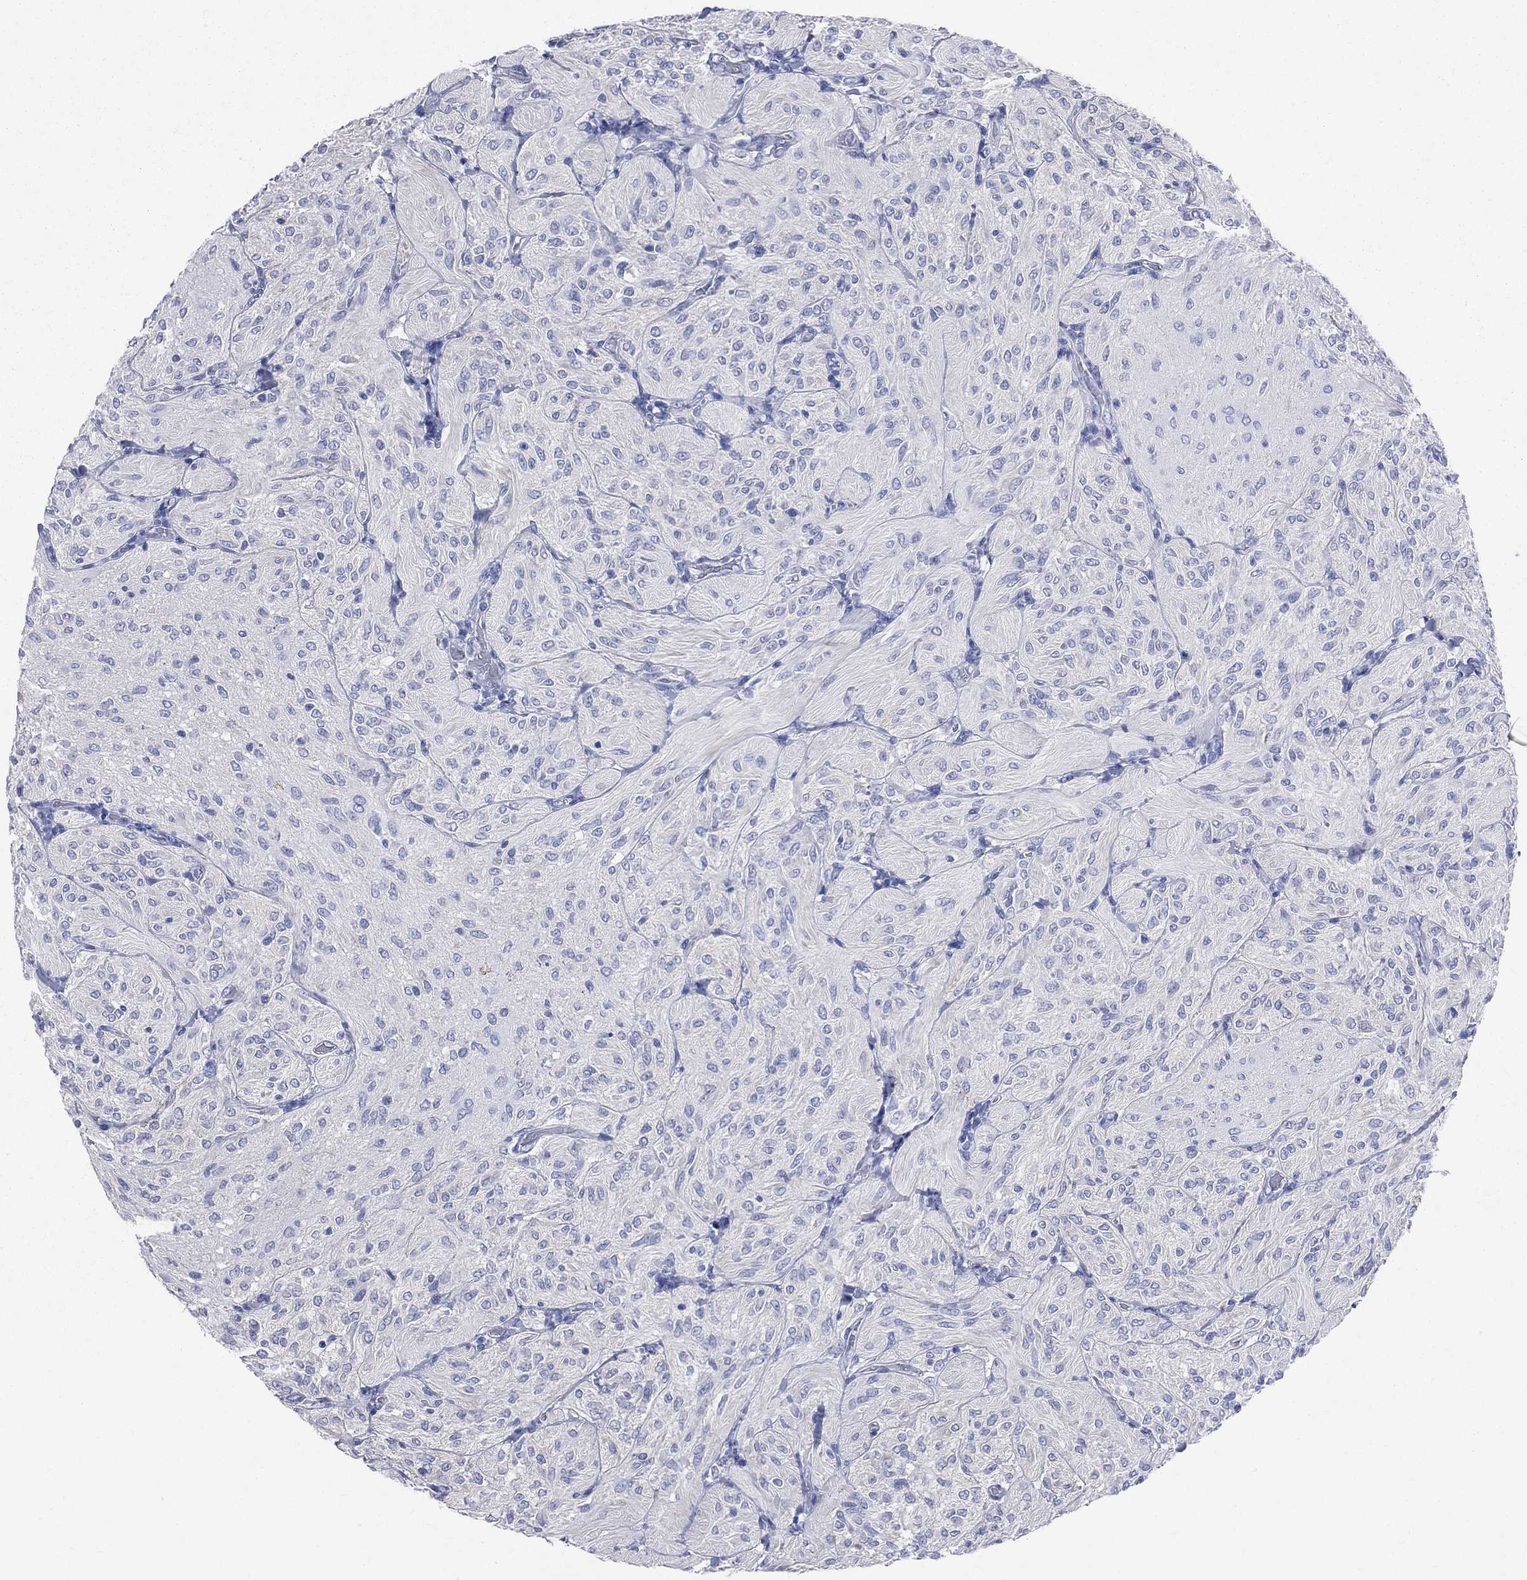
{"staining": {"intensity": "negative", "quantity": "none", "location": "none"}, "tissue": "glioma", "cell_type": "Tumor cells", "image_type": "cancer", "snomed": [{"axis": "morphology", "description": "Glioma, malignant, Low grade"}, {"axis": "topography", "description": "Brain"}], "caption": "Protein analysis of malignant glioma (low-grade) shows no significant positivity in tumor cells.", "gene": "SYP", "patient": {"sex": "male", "age": 3}}